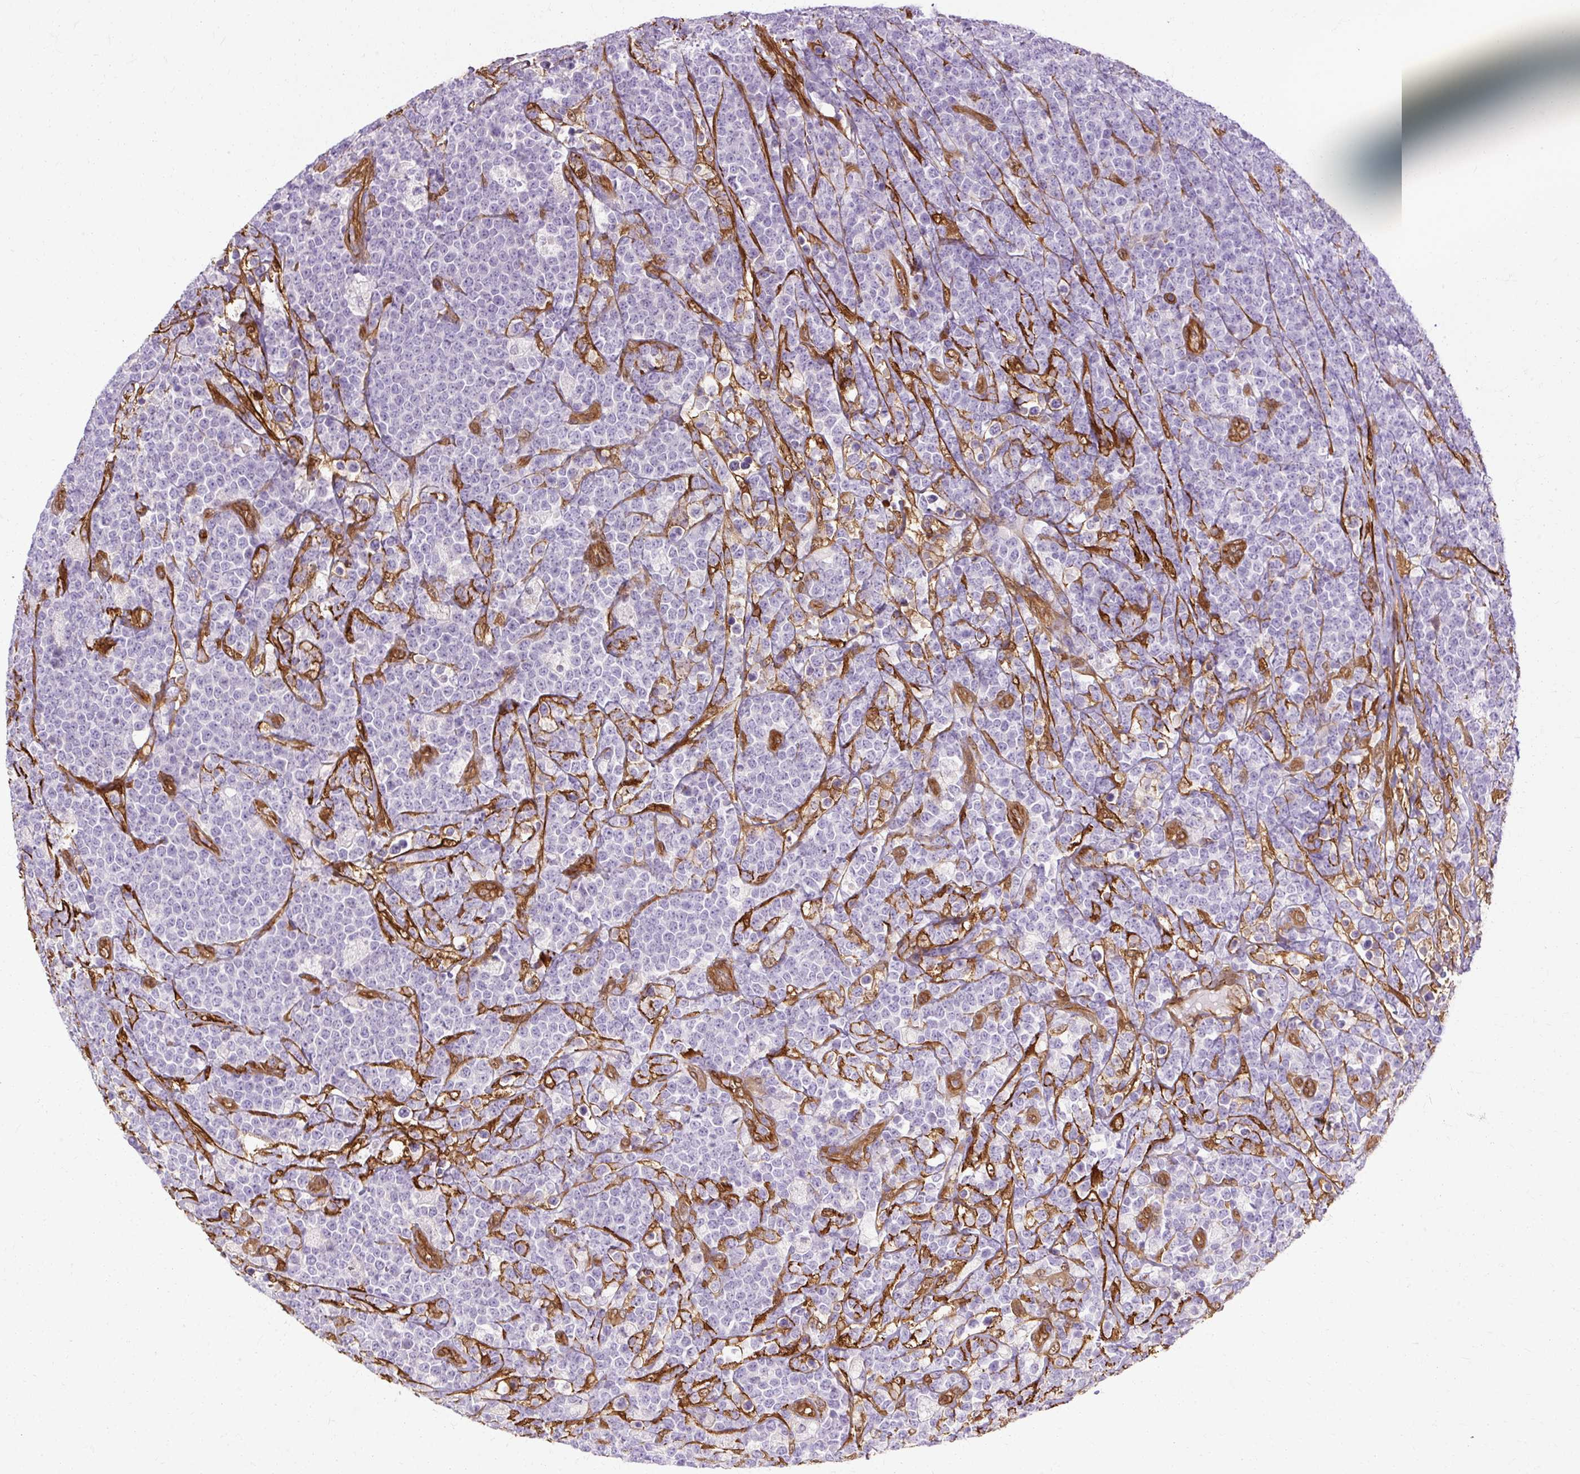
{"staining": {"intensity": "negative", "quantity": "none", "location": "none"}, "tissue": "lymphoma", "cell_type": "Tumor cells", "image_type": "cancer", "snomed": [{"axis": "morphology", "description": "Malignant lymphoma, non-Hodgkin's type, High grade"}, {"axis": "topography", "description": "Small intestine"}], "caption": "A micrograph of human lymphoma is negative for staining in tumor cells.", "gene": "CNN3", "patient": {"sex": "male", "age": 8}}